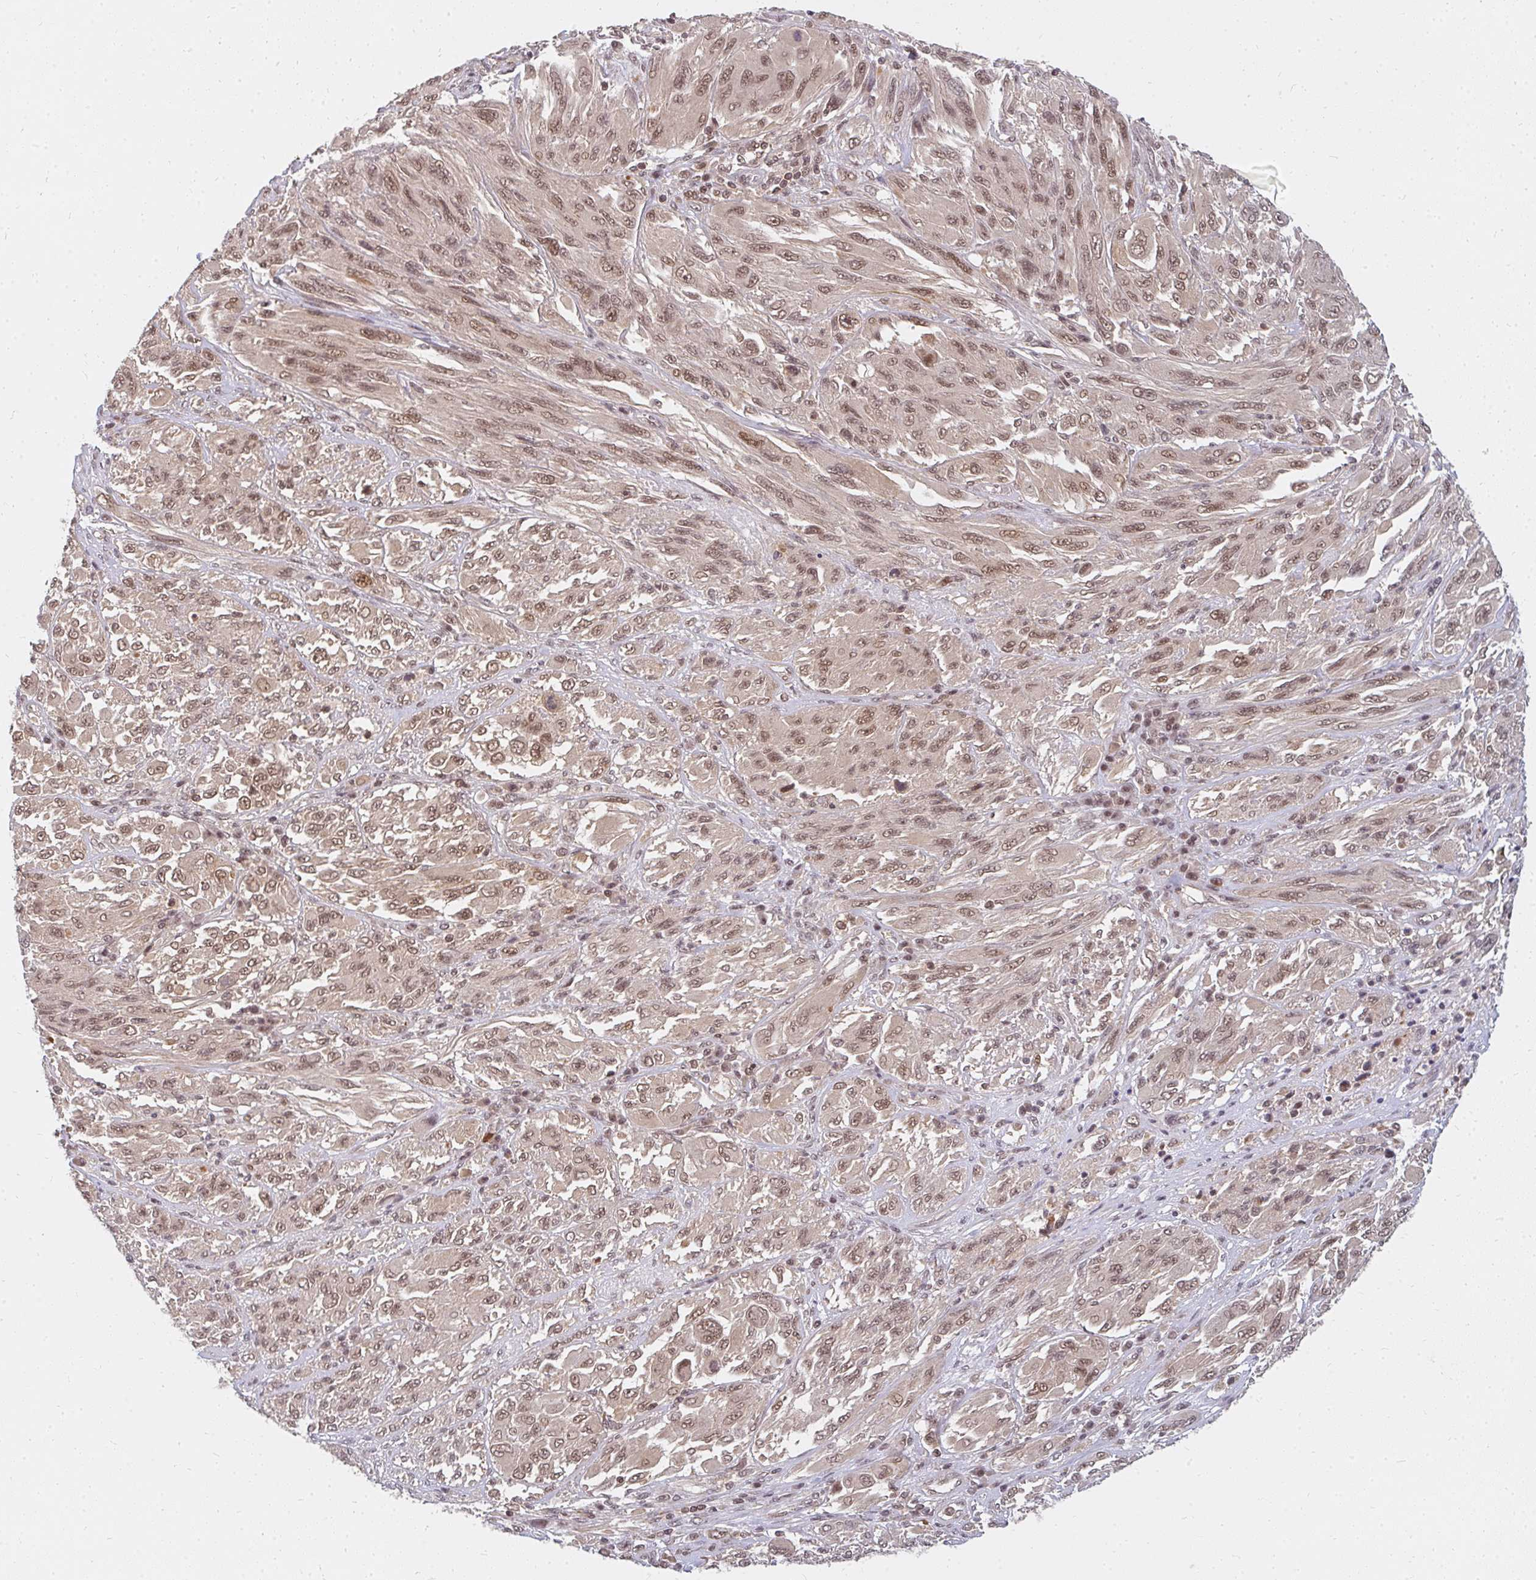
{"staining": {"intensity": "moderate", "quantity": ">75%", "location": "nuclear"}, "tissue": "melanoma", "cell_type": "Tumor cells", "image_type": "cancer", "snomed": [{"axis": "morphology", "description": "Malignant melanoma, NOS"}, {"axis": "topography", "description": "Skin"}], "caption": "Immunohistochemical staining of human malignant melanoma demonstrates moderate nuclear protein staining in about >75% of tumor cells.", "gene": "GTF3C6", "patient": {"sex": "female", "age": 91}}